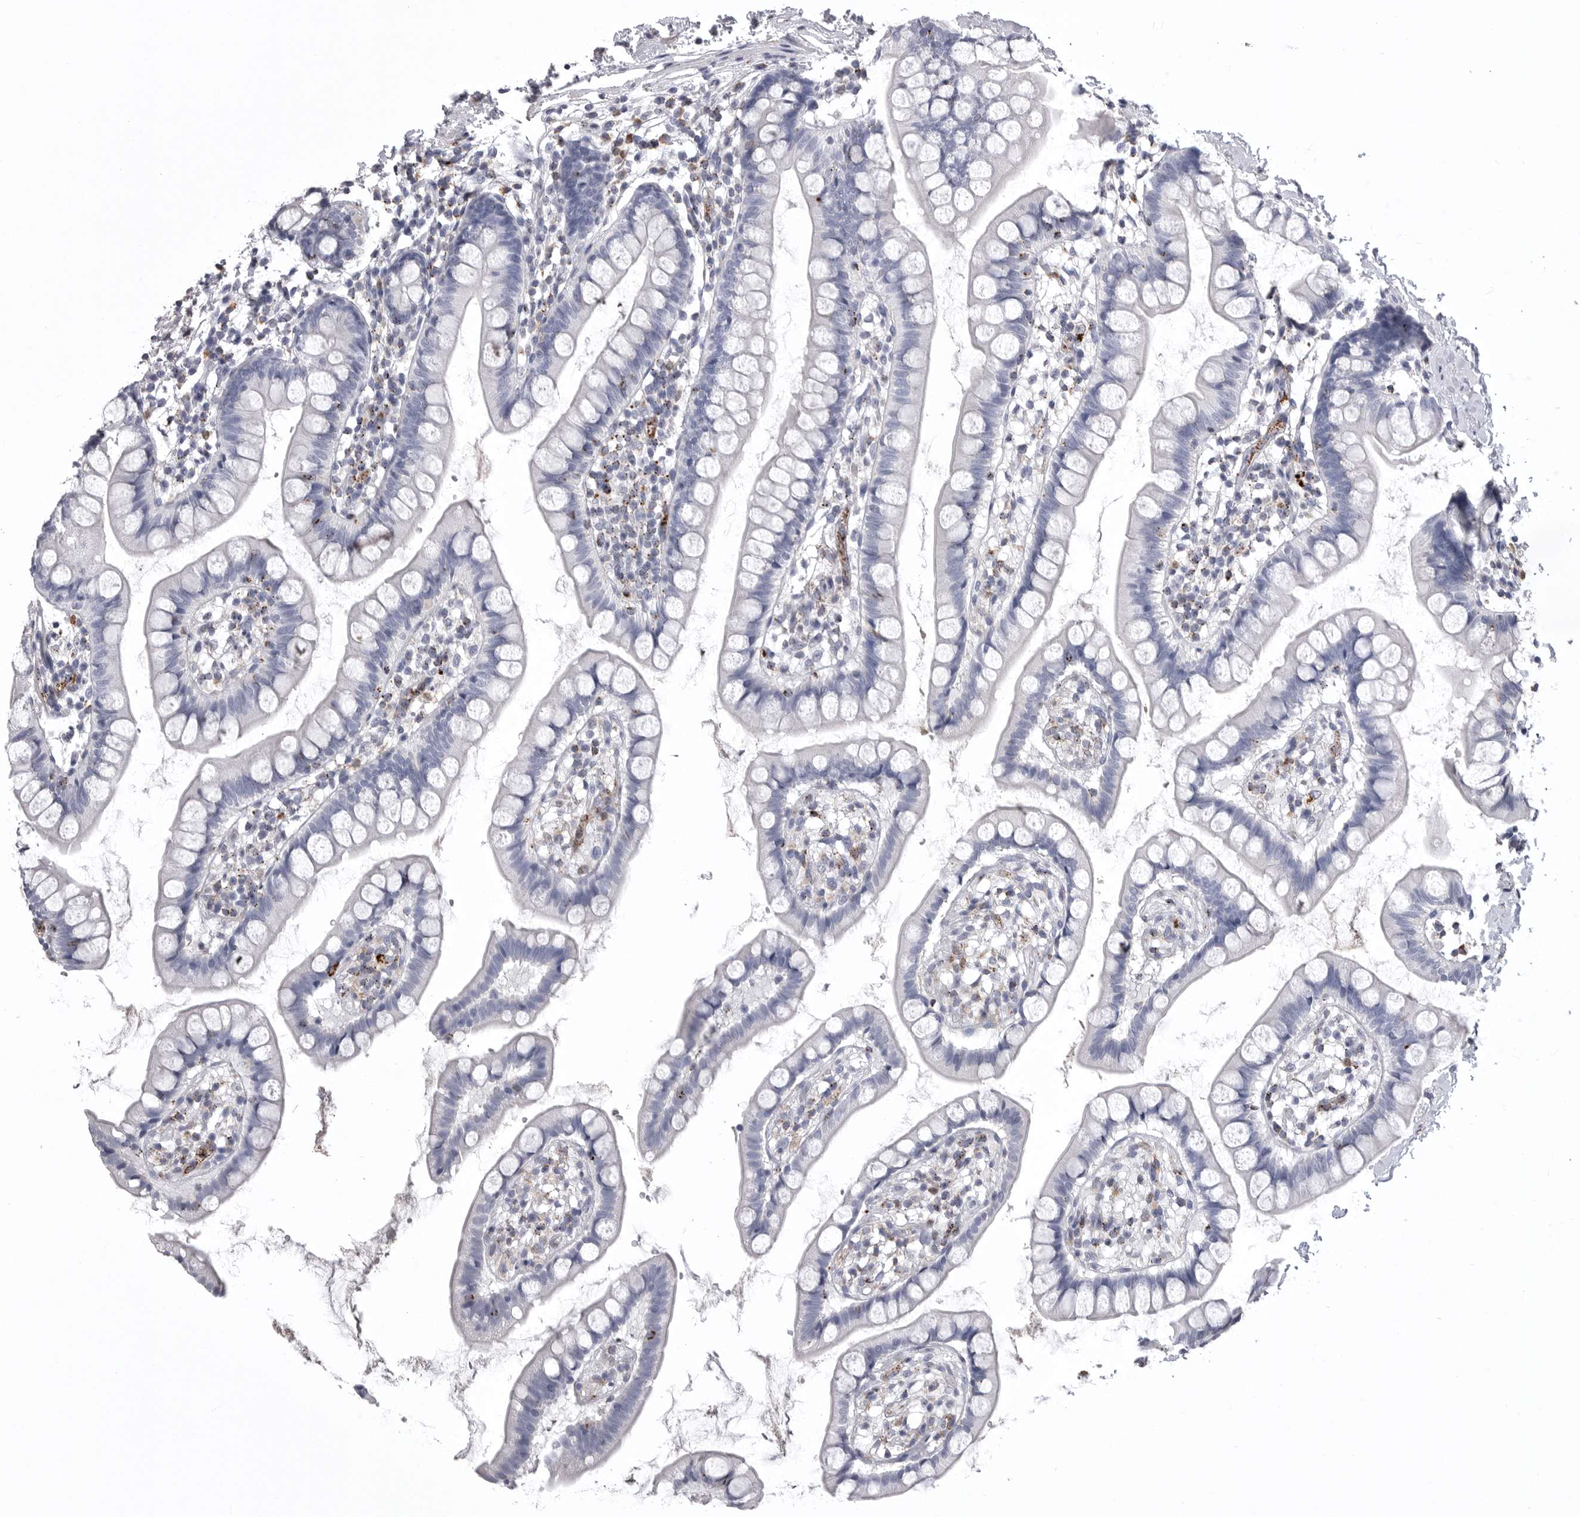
{"staining": {"intensity": "negative", "quantity": "none", "location": "none"}, "tissue": "small intestine", "cell_type": "Glandular cells", "image_type": "normal", "snomed": [{"axis": "morphology", "description": "Normal tissue, NOS"}, {"axis": "topography", "description": "Small intestine"}], "caption": "Immunohistochemistry micrograph of benign small intestine stained for a protein (brown), which exhibits no staining in glandular cells.", "gene": "PSPN", "patient": {"sex": "female", "age": 84}}